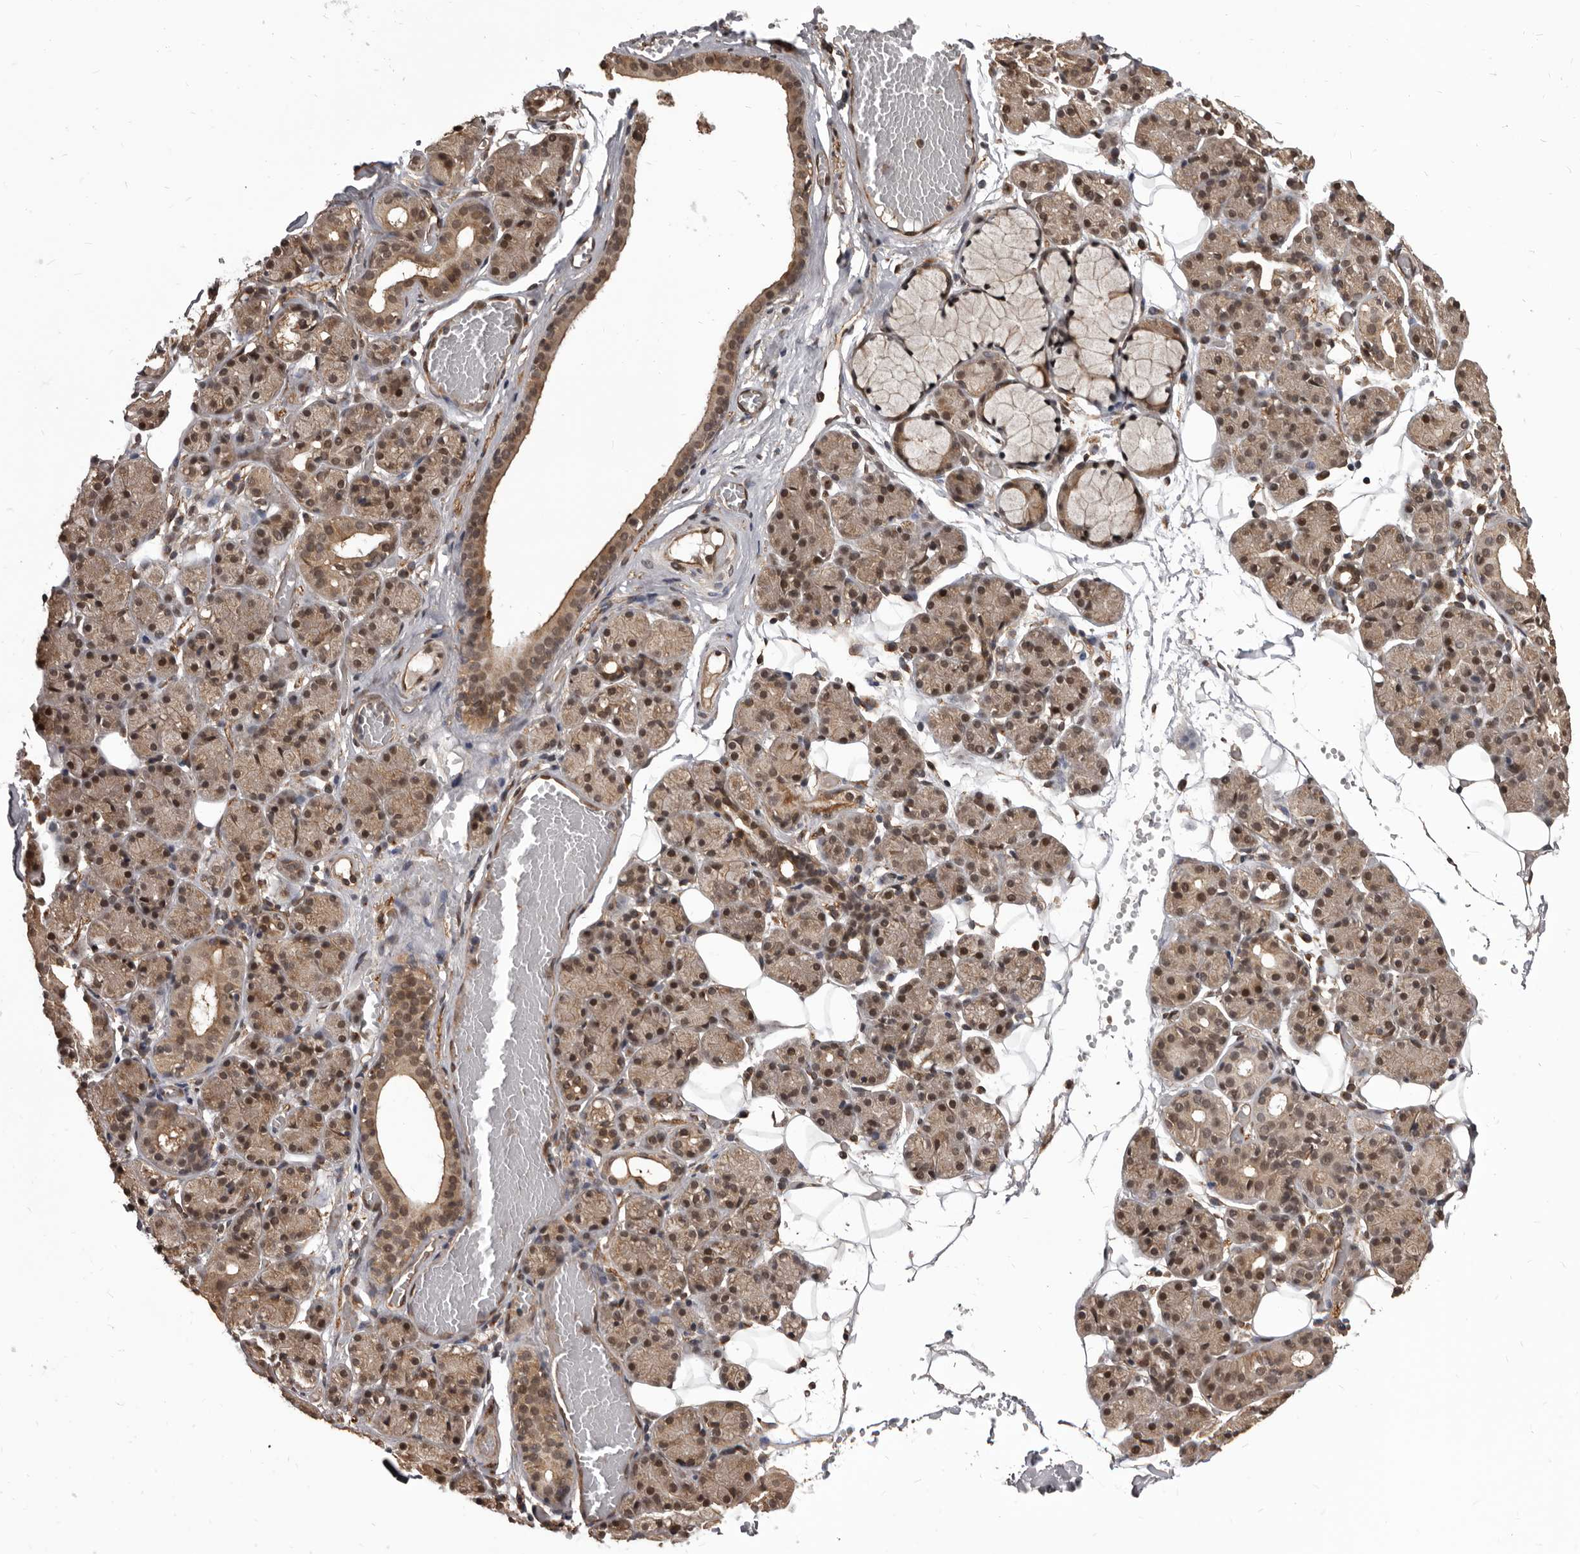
{"staining": {"intensity": "moderate", "quantity": "25%-75%", "location": "cytoplasmic/membranous,nuclear"}, "tissue": "salivary gland", "cell_type": "Glandular cells", "image_type": "normal", "snomed": [{"axis": "morphology", "description": "Normal tissue, NOS"}, {"axis": "topography", "description": "Salivary gland"}], "caption": "Protein expression analysis of unremarkable salivary gland shows moderate cytoplasmic/membranous,nuclear expression in about 25%-75% of glandular cells.", "gene": "ADAMTS20", "patient": {"sex": "male", "age": 63}}